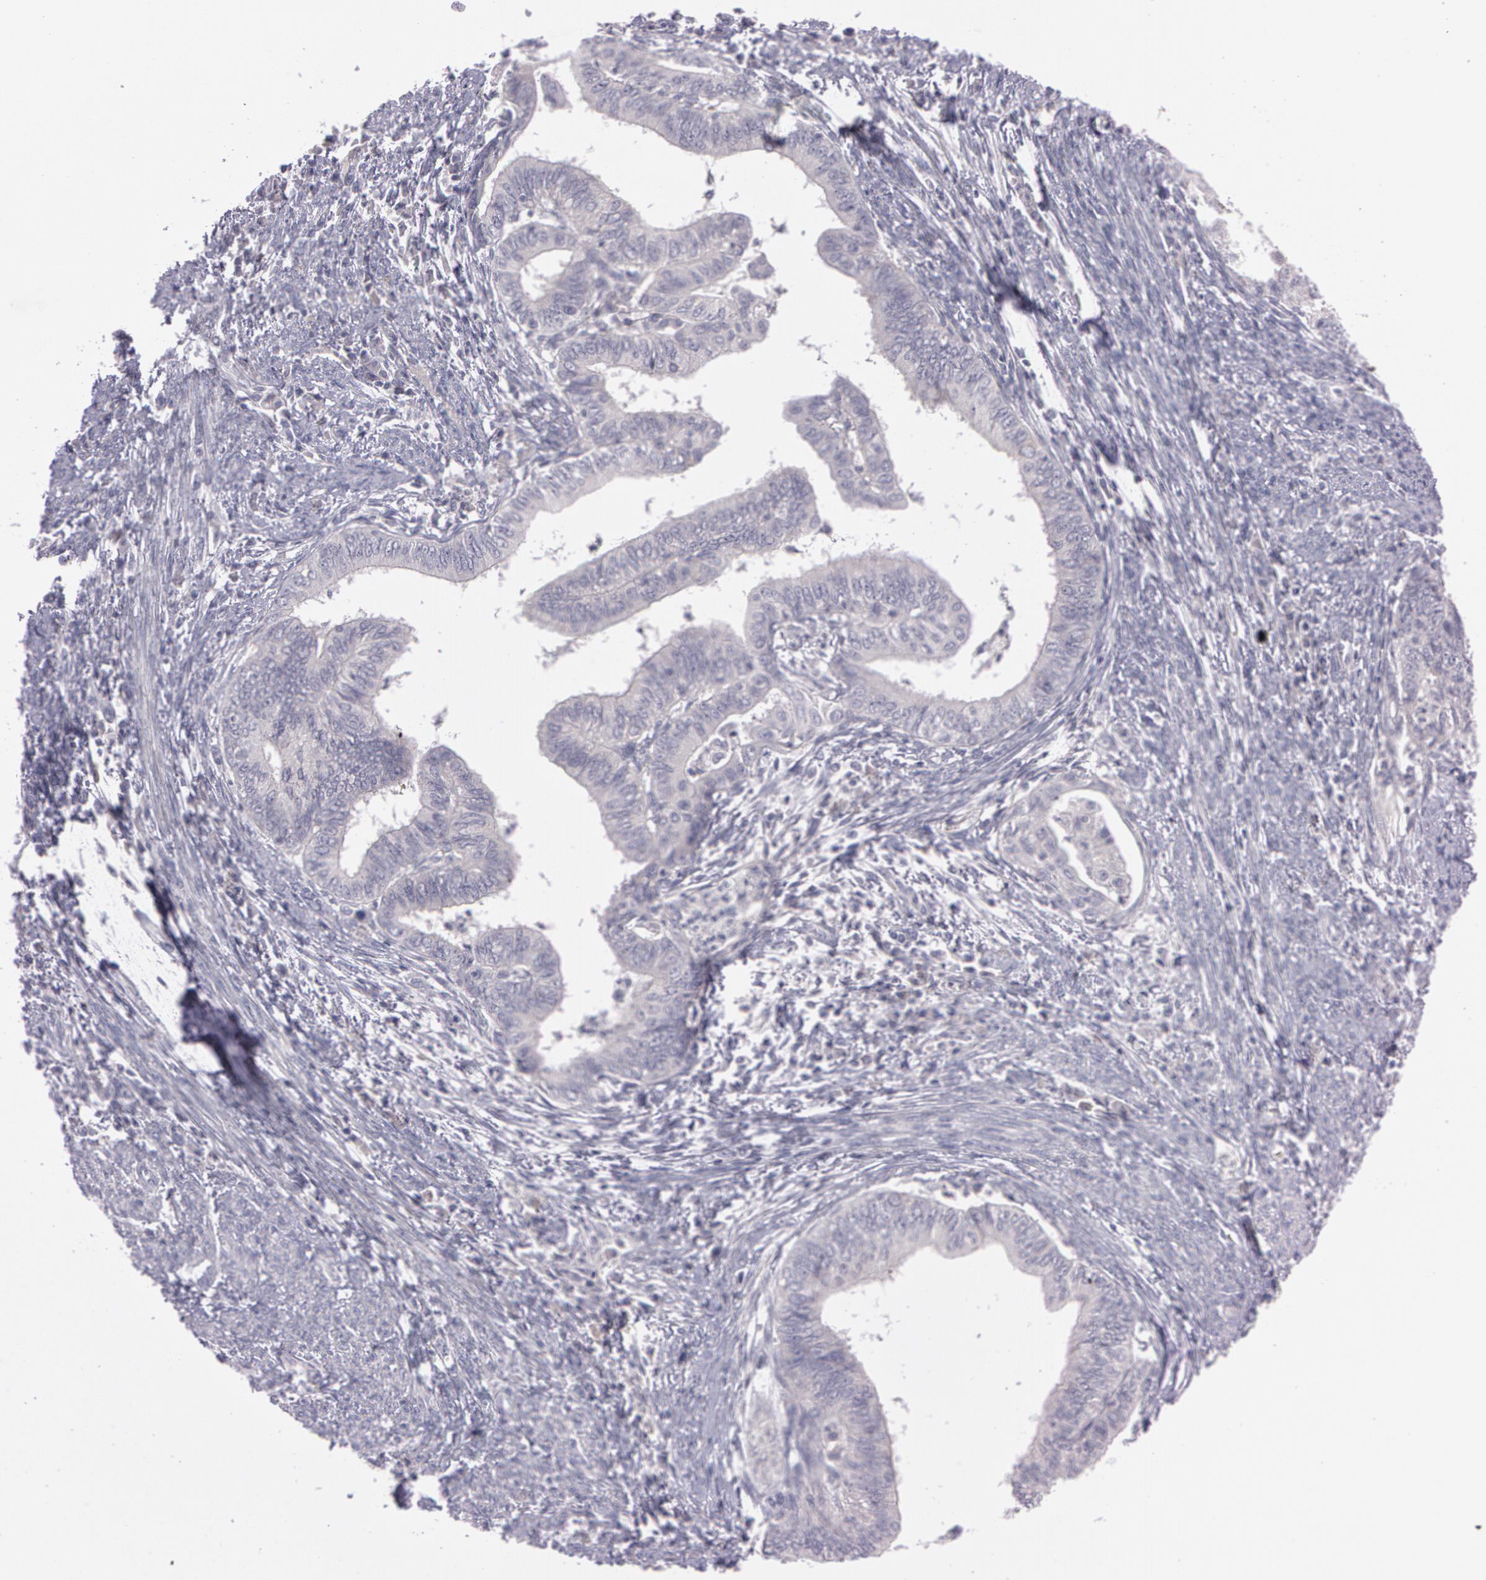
{"staining": {"intensity": "negative", "quantity": "none", "location": "none"}, "tissue": "endometrial cancer", "cell_type": "Tumor cells", "image_type": "cancer", "snomed": [{"axis": "morphology", "description": "Adenocarcinoma, NOS"}, {"axis": "topography", "description": "Endometrium"}], "caption": "IHC photomicrograph of adenocarcinoma (endometrial) stained for a protein (brown), which shows no expression in tumor cells. Brightfield microscopy of immunohistochemistry (IHC) stained with DAB (3,3'-diaminobenzidine) (brown) and hematoxylin (blue), captured at high magnification.", "gene": "MXRA5", "patient": {"sex": "female", "age": 66}}